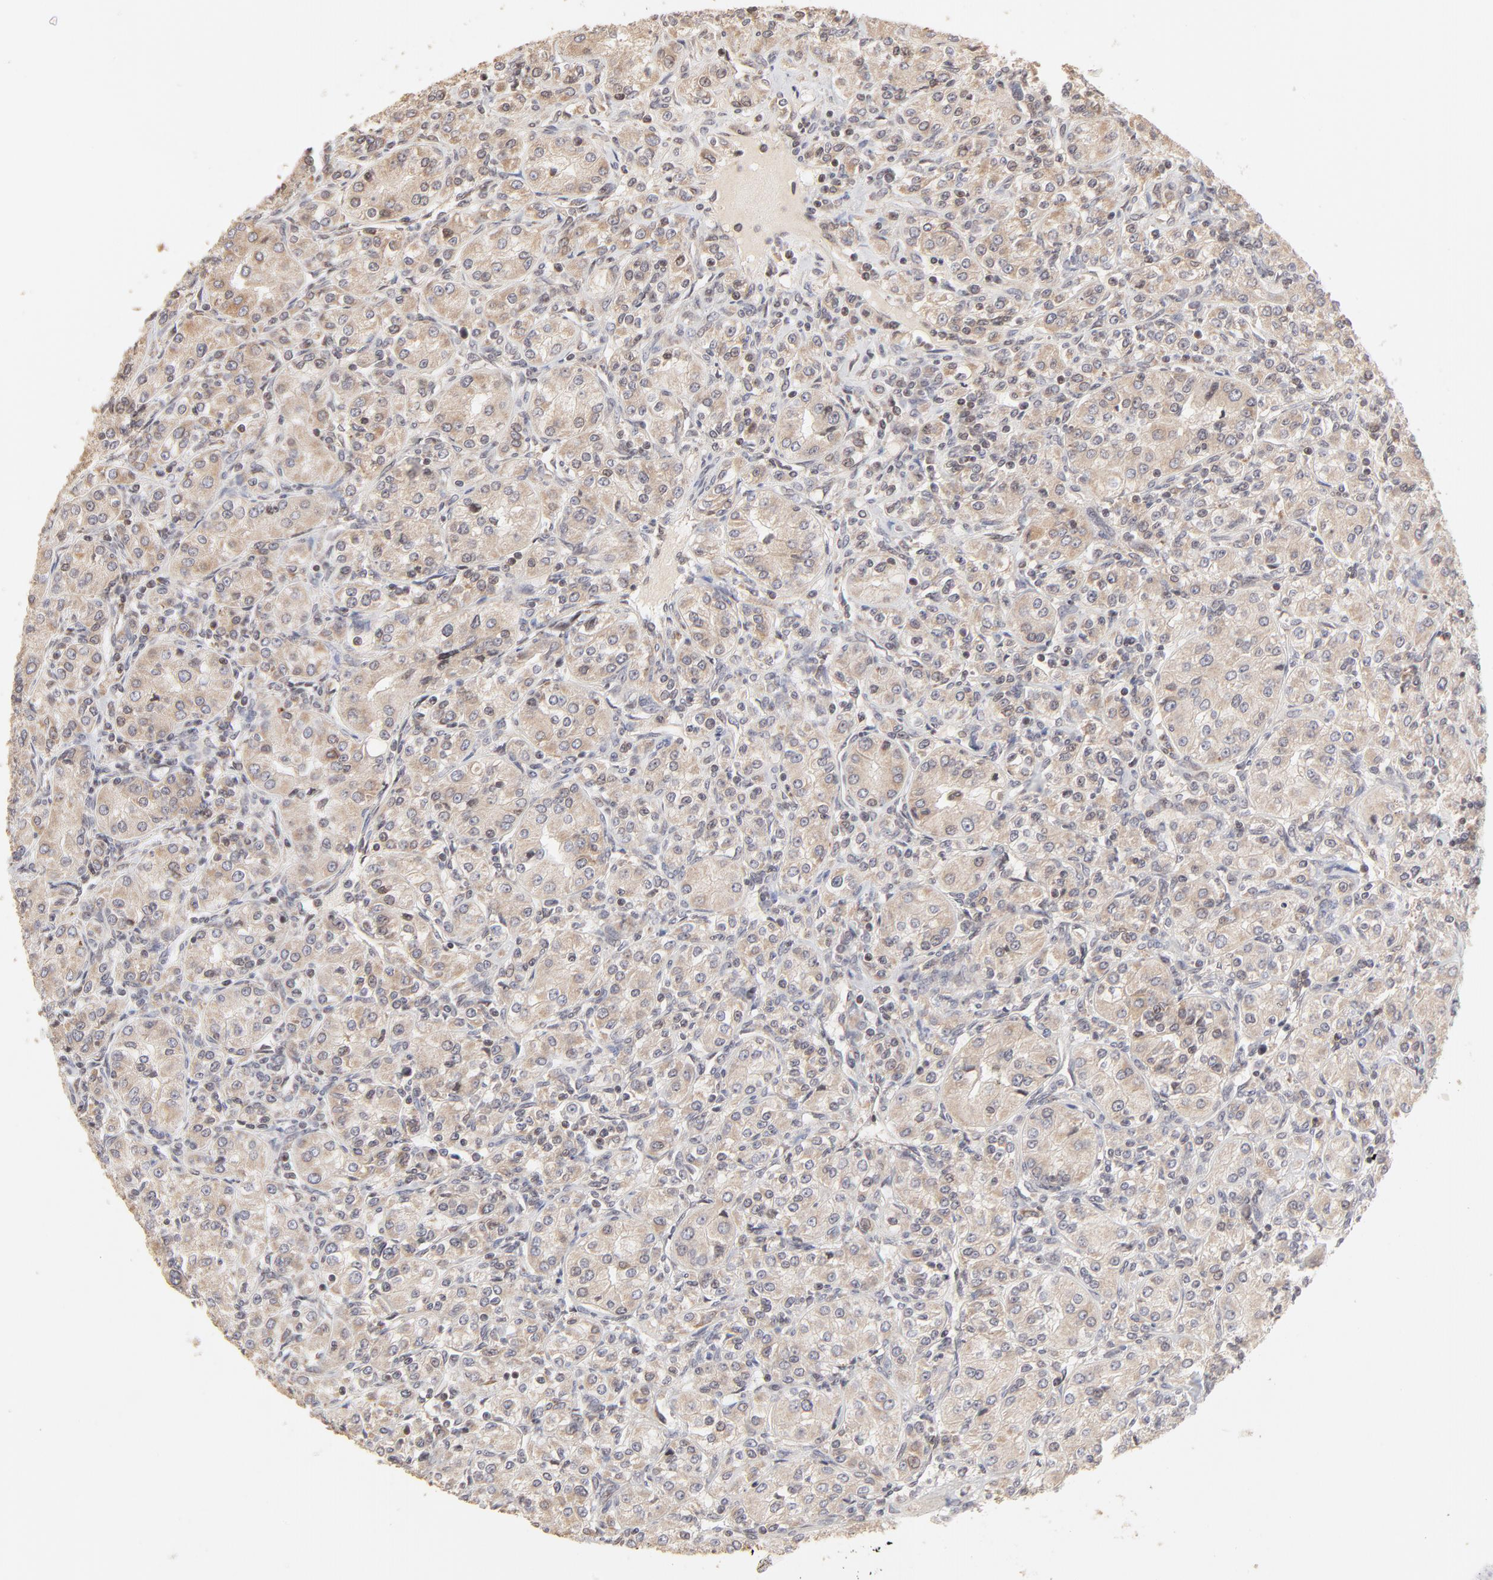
{"staining": {"intensity": "weak", "quantity": "25%-75%", "location": "cytoplasmic/membranous"}, "tissue": "renal cancer", "cell_type": "Tumor cells", "image_type": "cancer", "snomed": [{"axis": "morphology", "description": "Adenocarcinoma, NOS"}, {"axis": "topography", "description": "Kidney"}], "caption": "Immunohistochemistry (IHC) of adenocarcinoma (renal) reveals low levels of weak cytoplasmic/membranous expression in approximately 25%-75% of tumor cells.", "gene": "ARIH1", "patient": {"sex": "male", "age": 77}}